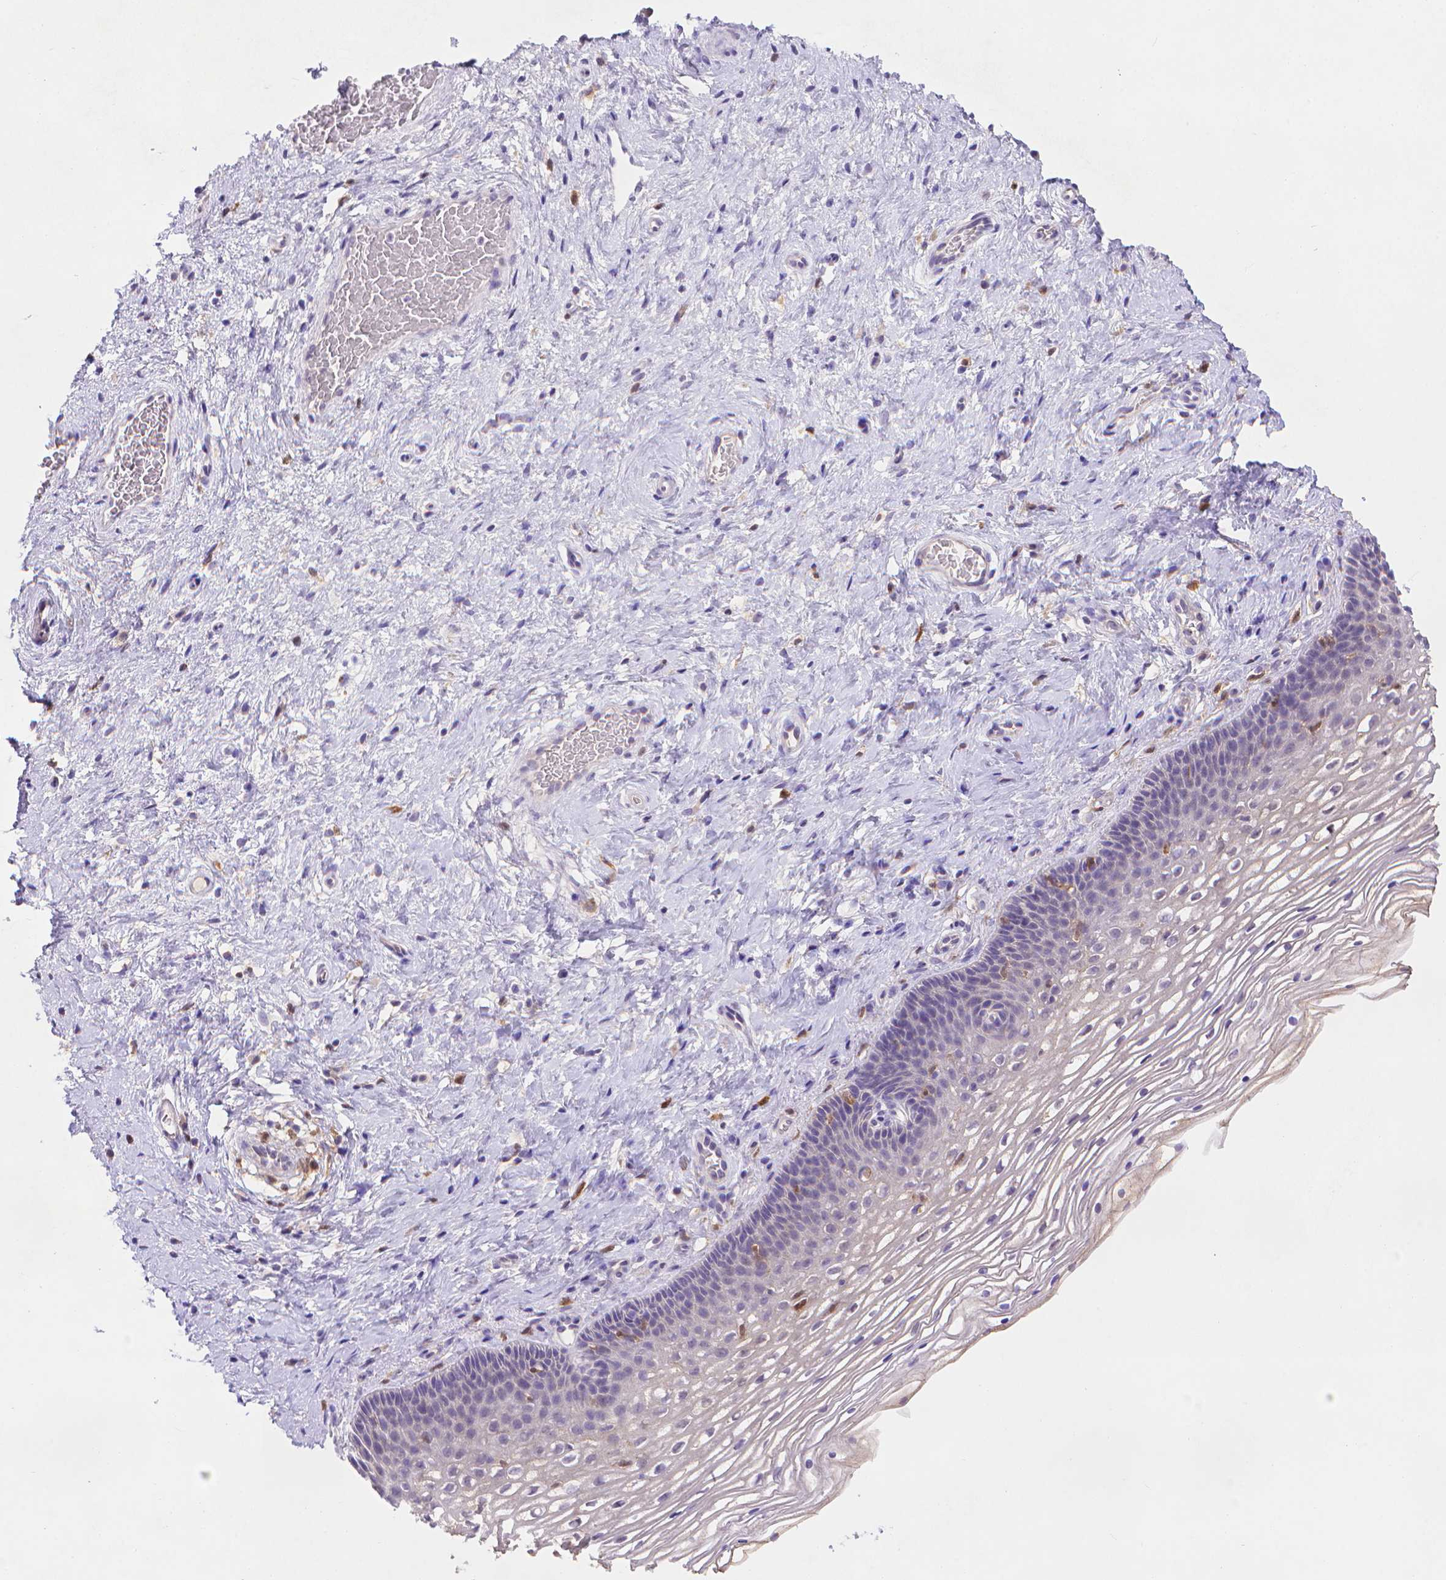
{"staining": {"intensity": "negative", "quantity": "none", "location": "none"}, "tissue": "cervix", "cell_type": "Glandular cells", "image_type": "normal", "snomed": [{"axis": "morphology", "description": "Normal tissue, NOS"}, {"axis": "topography", "description": "Cervix"}], "caption": "Immunohistochemistry (IHC) micrograph of unremarkable cervix stained for a protein (brown), which shows no staining in glandular cells. Nuclei are stained in blue.", "gene": "FGD2", "patient": {"sex": "female", "age": 34}}